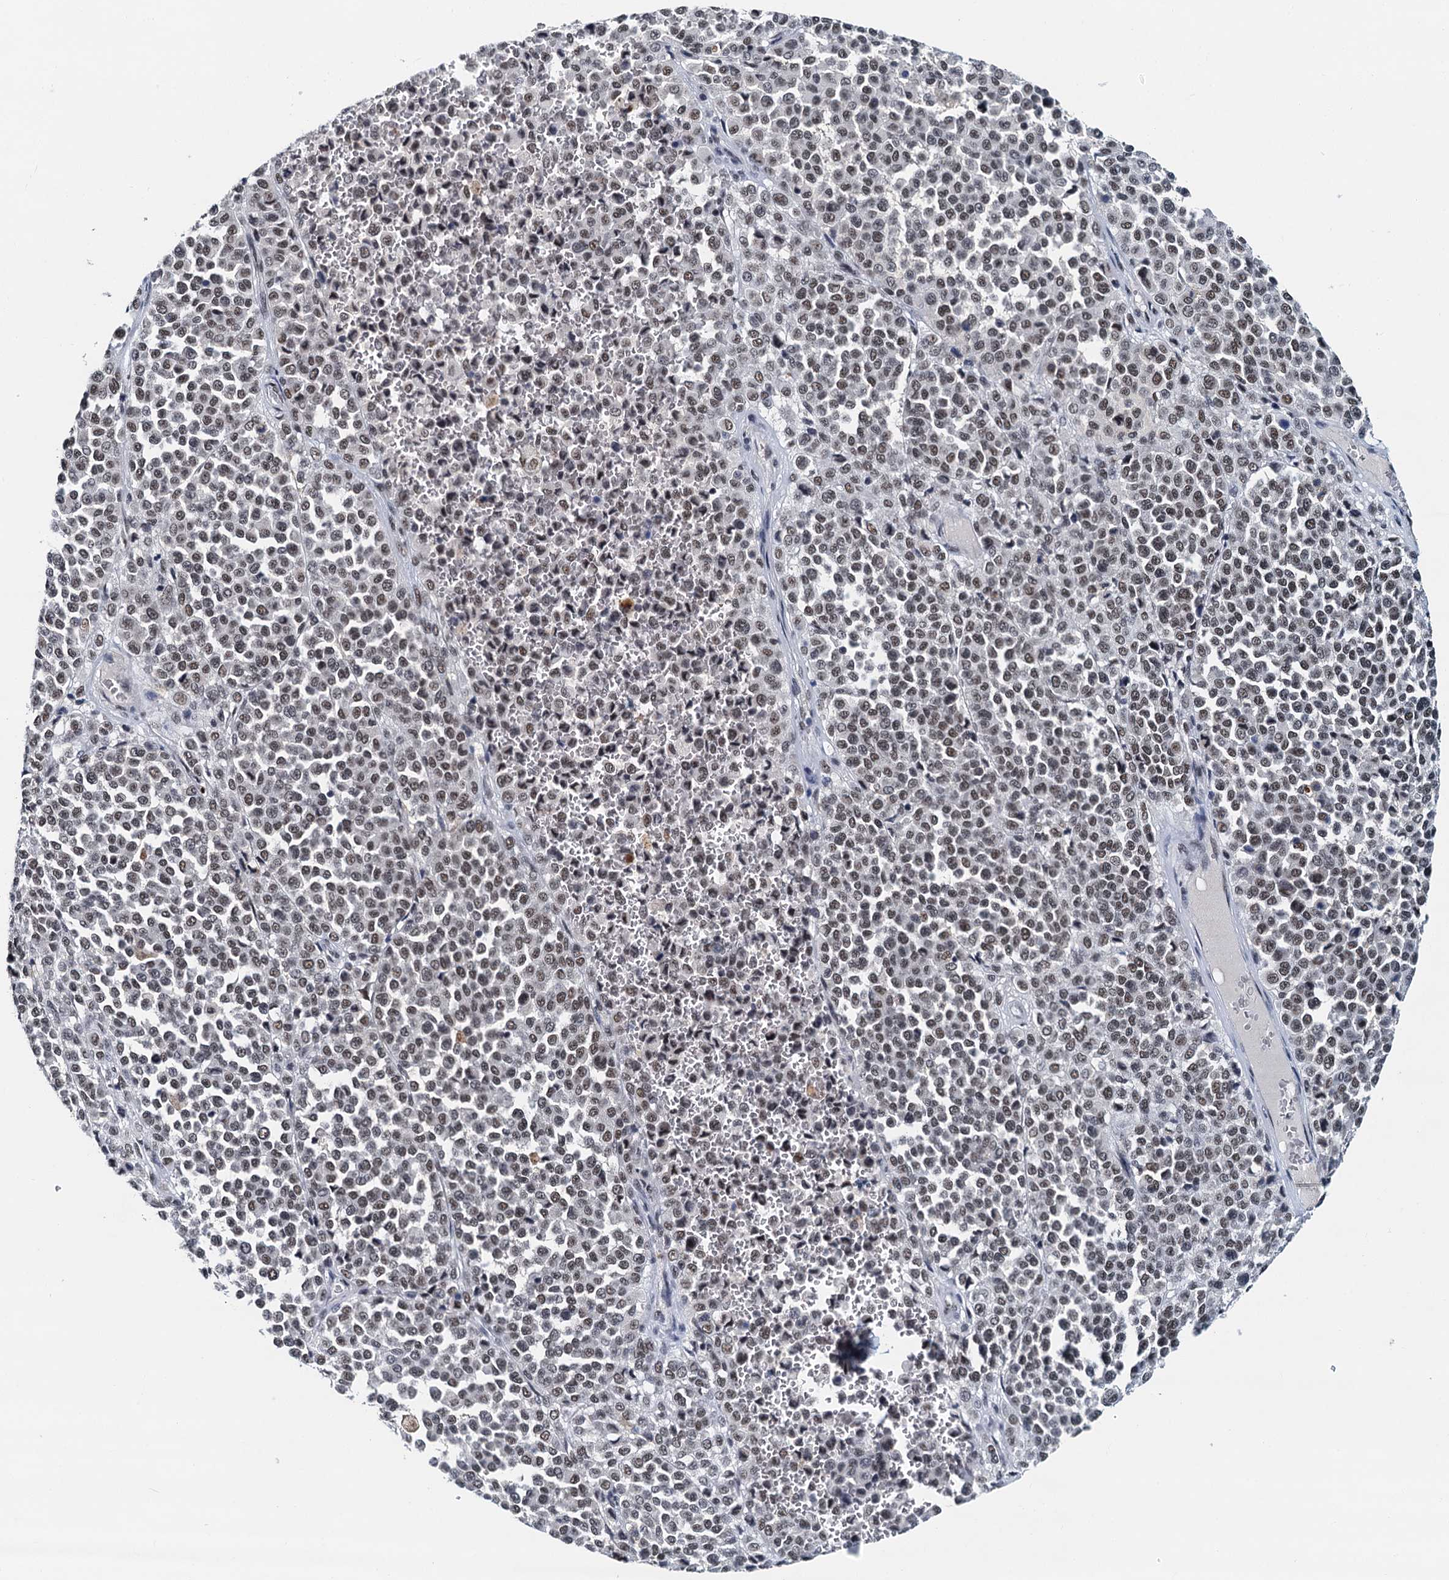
{"staining": {"intensity": "moderate", "quantity": ">75%", "location": "nuclear"}, "tissue": "melanoma", "cell_type": "Tumor cells", "image_type": "cancer", "snomed": [{"axis": "morphology", "description": "Malignant melanoma, Metastatic site"}, {"axis": "topography", "description": "Pancreas"}], "caption": "This image shows melanoma stained with immunohistochemistry (IHC) to label a protein in brown. The nuclear of tumor cells show moderate positivity for the protein. Nuclei are counter-stained blue.", "gene": "SNRPD1", "patient": {"sex": "female", "age": 30}}